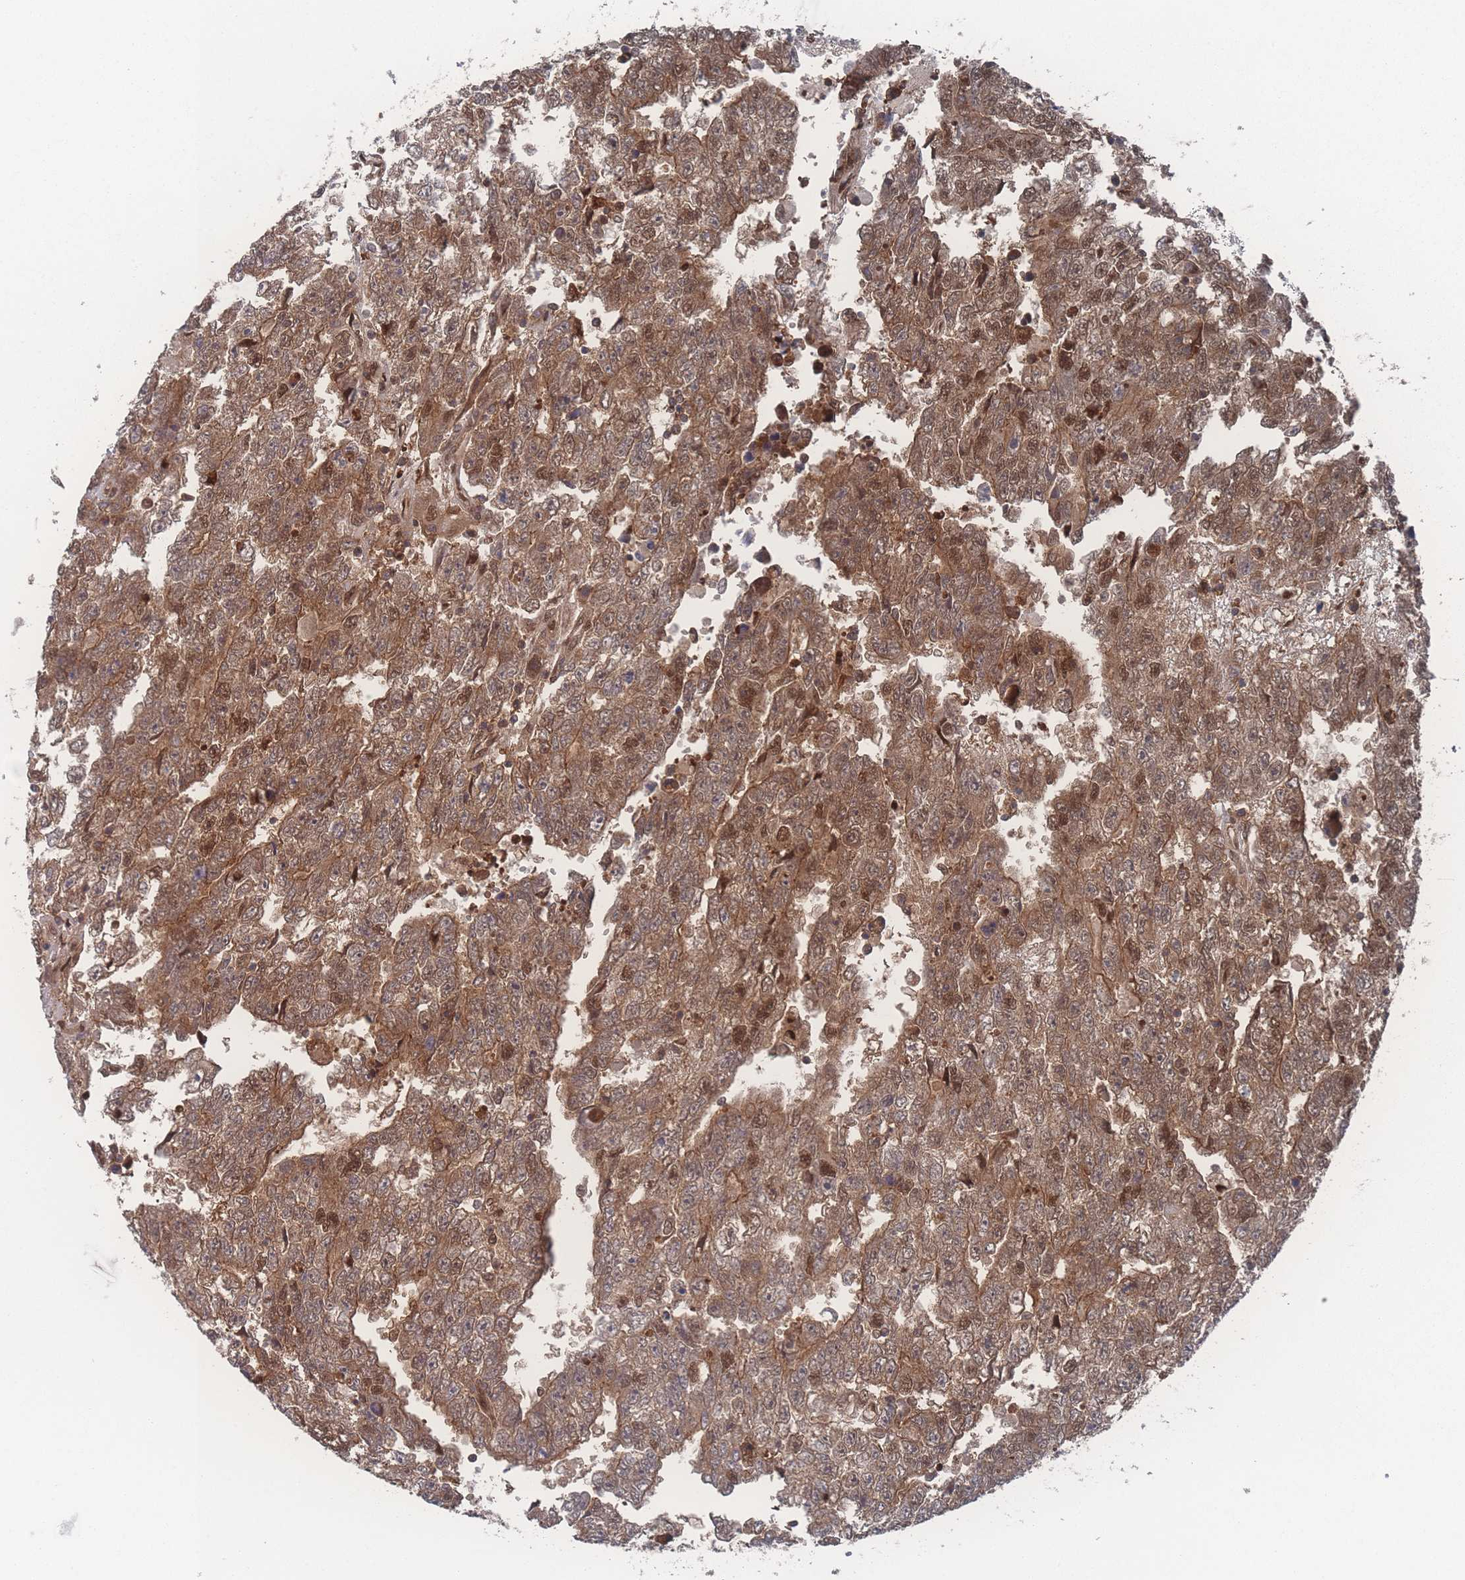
{"staining": {"intensity": "moderate", "quantity": ">75%", "location": "cytoplasmic/membranous,nuclear"}, "tissue": "testis cancer", "cell_type": "Tumor cells", "image_type": "cancer", "snomed": [{"axis": "morphology", "description": "Carcinoma, Embryonal, NOS"}, {"axis": "topography", "description": "Testis"}], "caption": "A high-resolution photomicrograph shows IHC staining of testis cancer, which exhibits moderate cytoplasmic/membranous and nuclear expression in approximately >75% of tumor cells. The protein is stained brown, and the nuclei are stained in blue (DAB IHC with brightfield microscopy, high magnification).", "gene": "PSMA1", "patient": {"sex": "male", "age": 25}}